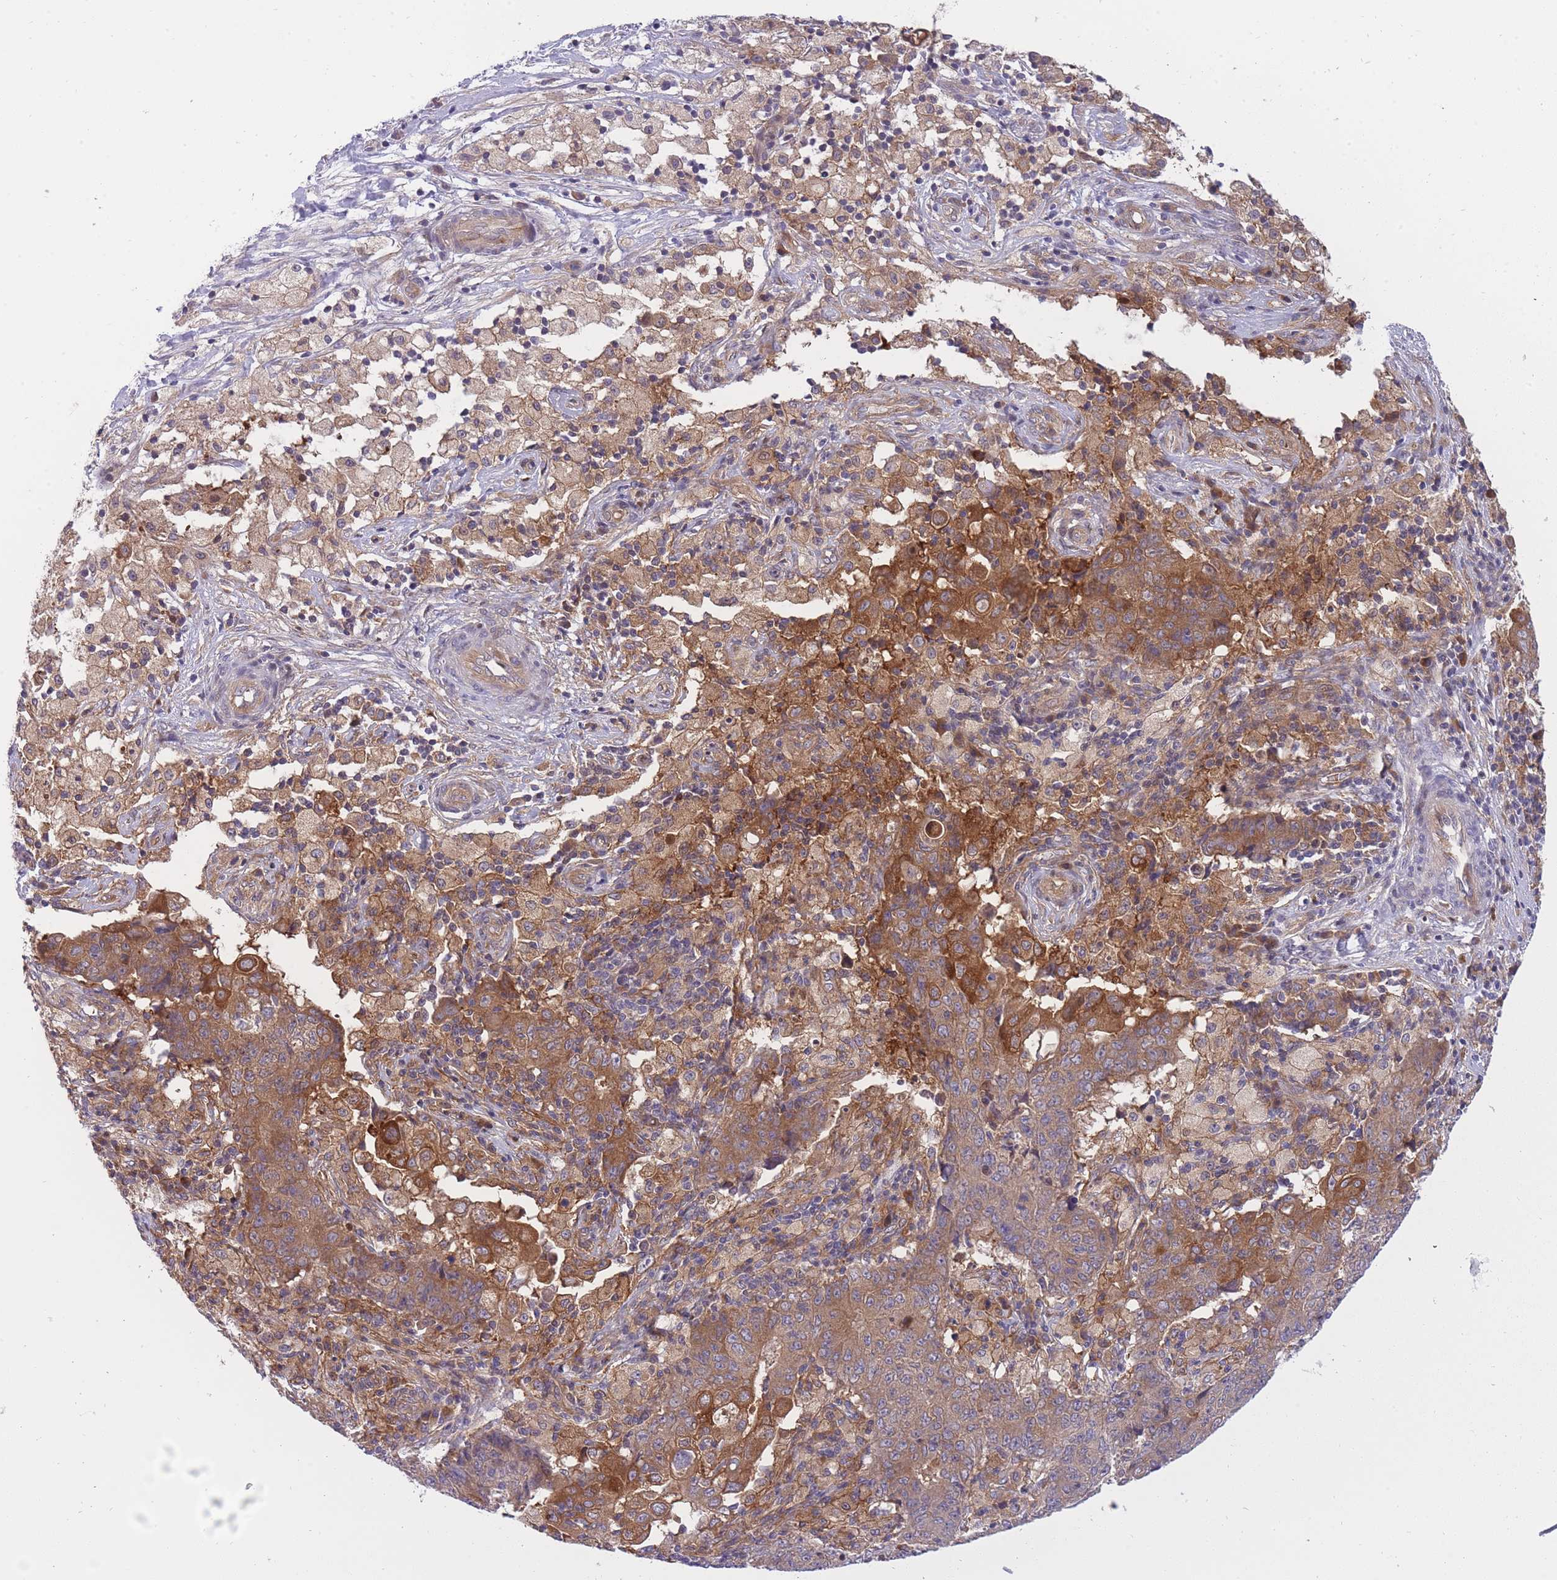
{"staining": {"intensity": "moderate", "quantity": "25%-75%", "location": "cytoplasmic/membranous"}, "tissue": "ovarian cancer", "cell_type": "Tumor cells", "image_type": "cancer", "snomed": [{"axis": "morphology", "description": "Carcinoma, endometroid"}, {"axis": "topography", "description": "Ovary"}], "caption": "This image demonstrates immunohistochemistry staining of ovarian cancer, with medium moderate cytoplasmic/membranous expression in about 25%-75% of tumor cells.", "gene": "CRYGN", "patient": {"sex": "female", "age": 42}}